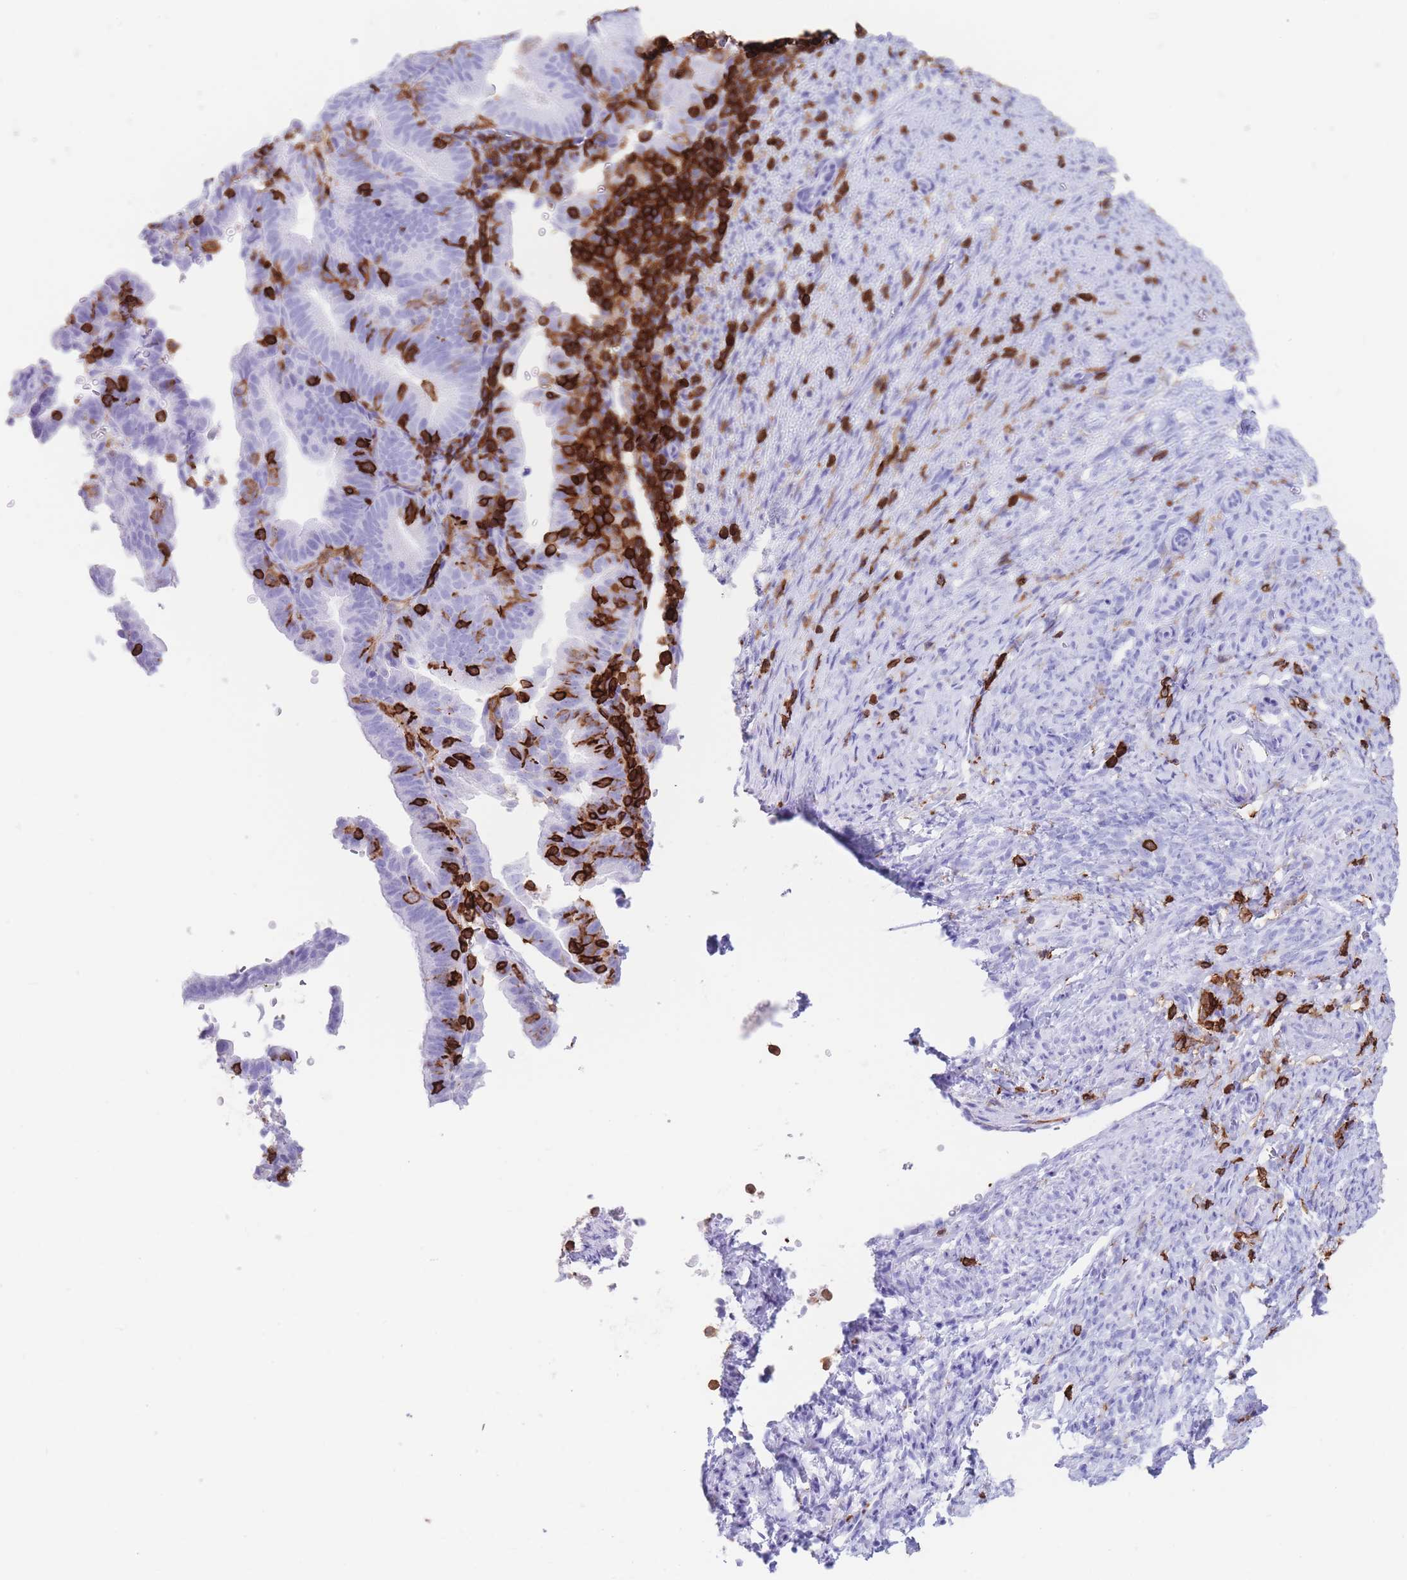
{"staining": {"intensity": "moderate", "quantity": "<25%", "location": "cytoplasmic/membranous"}, "tissue": "endometrial cancer", "cell_type": "Tumor cells", "image_type": "cancer", "snomed": [{"axis": "morphology", "description": "Adenocarcinoma, NOS"}, {"axis": "topography", "description": "Endometrium"}], "caption": "The immunohistochemical stain shows moderate cytoplasmic/membranous positivity in tumor cells of endometrial cancer tissue. (DAB IHC, brown staining for protein, blue staining for nuclei).", "gene": "CORO1A", "patient": {"sex": "female", "age": 70}}